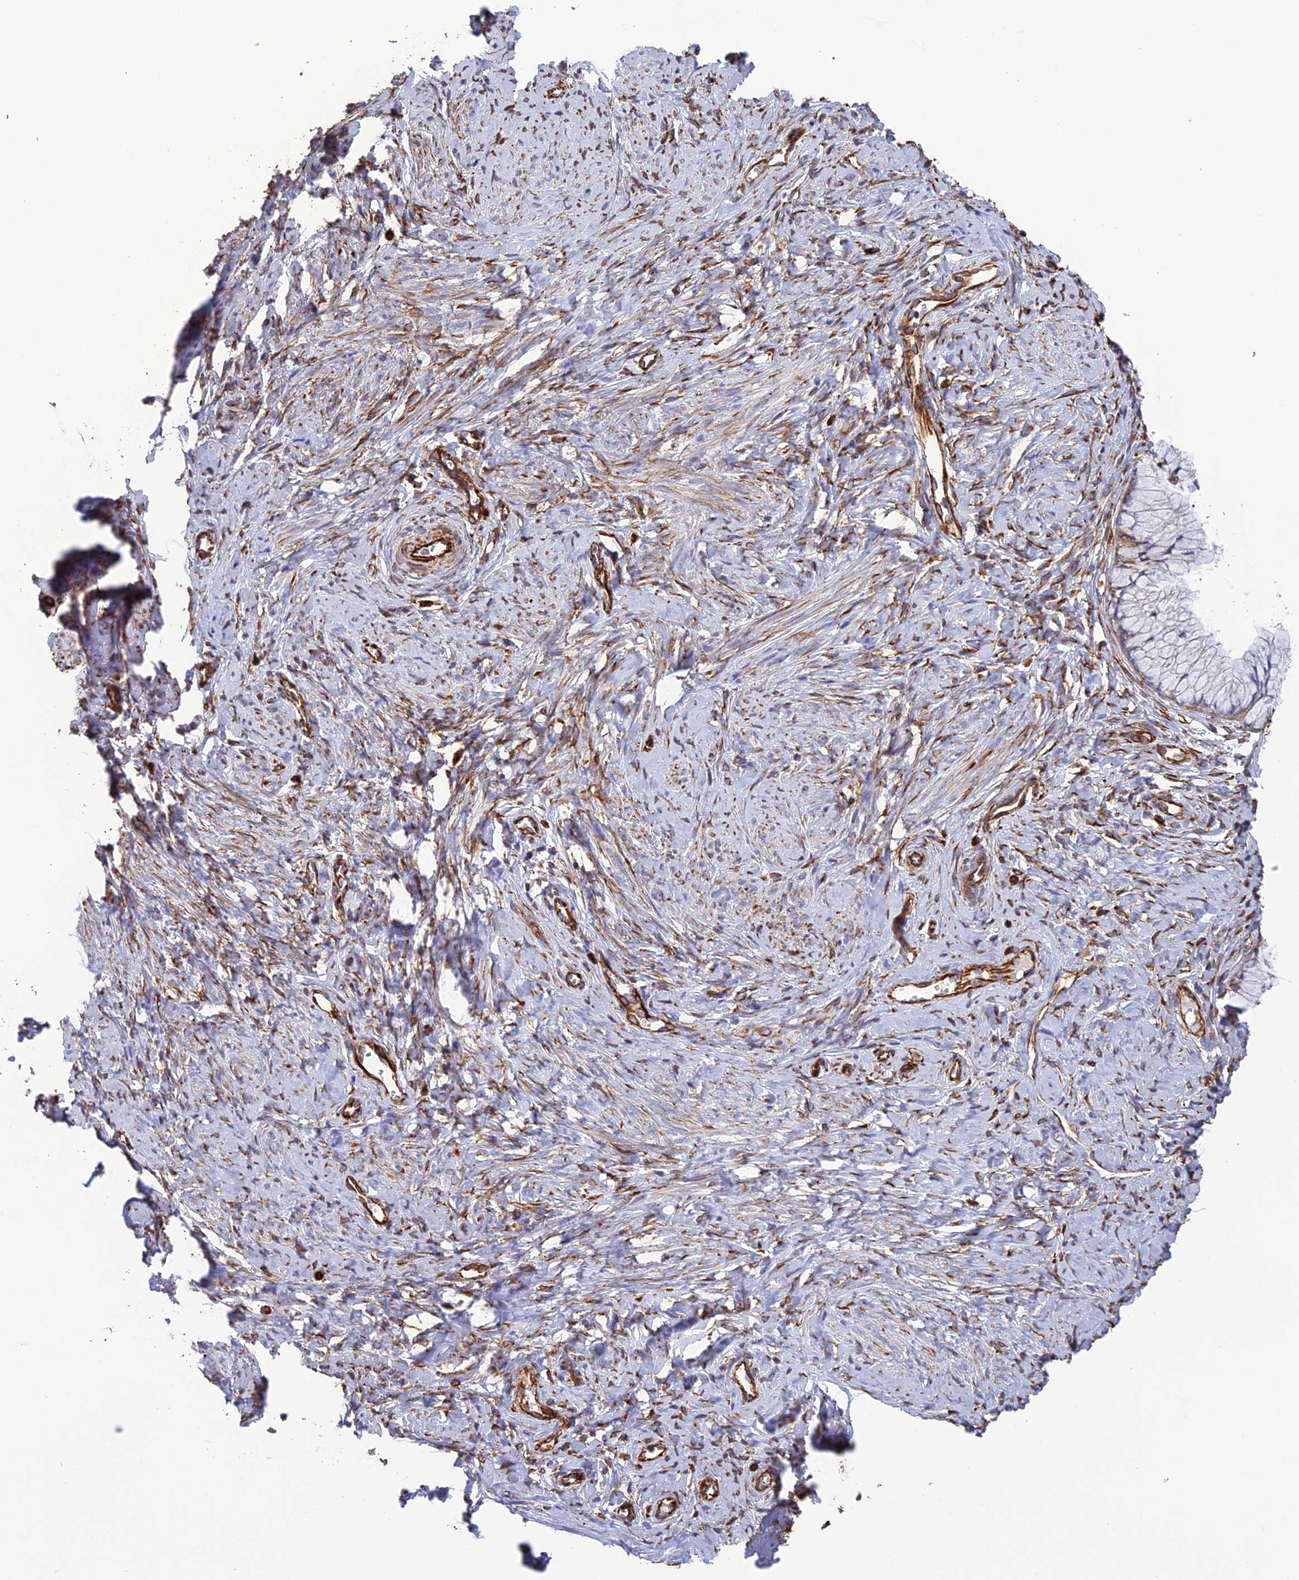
{"staining": {"intensity": "negative", "quantity": "none", "location": "none"}, "tissue": "cervix", "cell_type": "Glandular cells", "image_type": "normal", "snomed": [{"axis": "morphology", "description": "Normal tissue, NOS"}, {"axis": "topography", "description": "Cervix"}], "caption": "Cervix stained for a protein using IHC displays no expression glandular cells.", "gene": "FBXL20", "patient": {"sex": "female", "age": 42}}